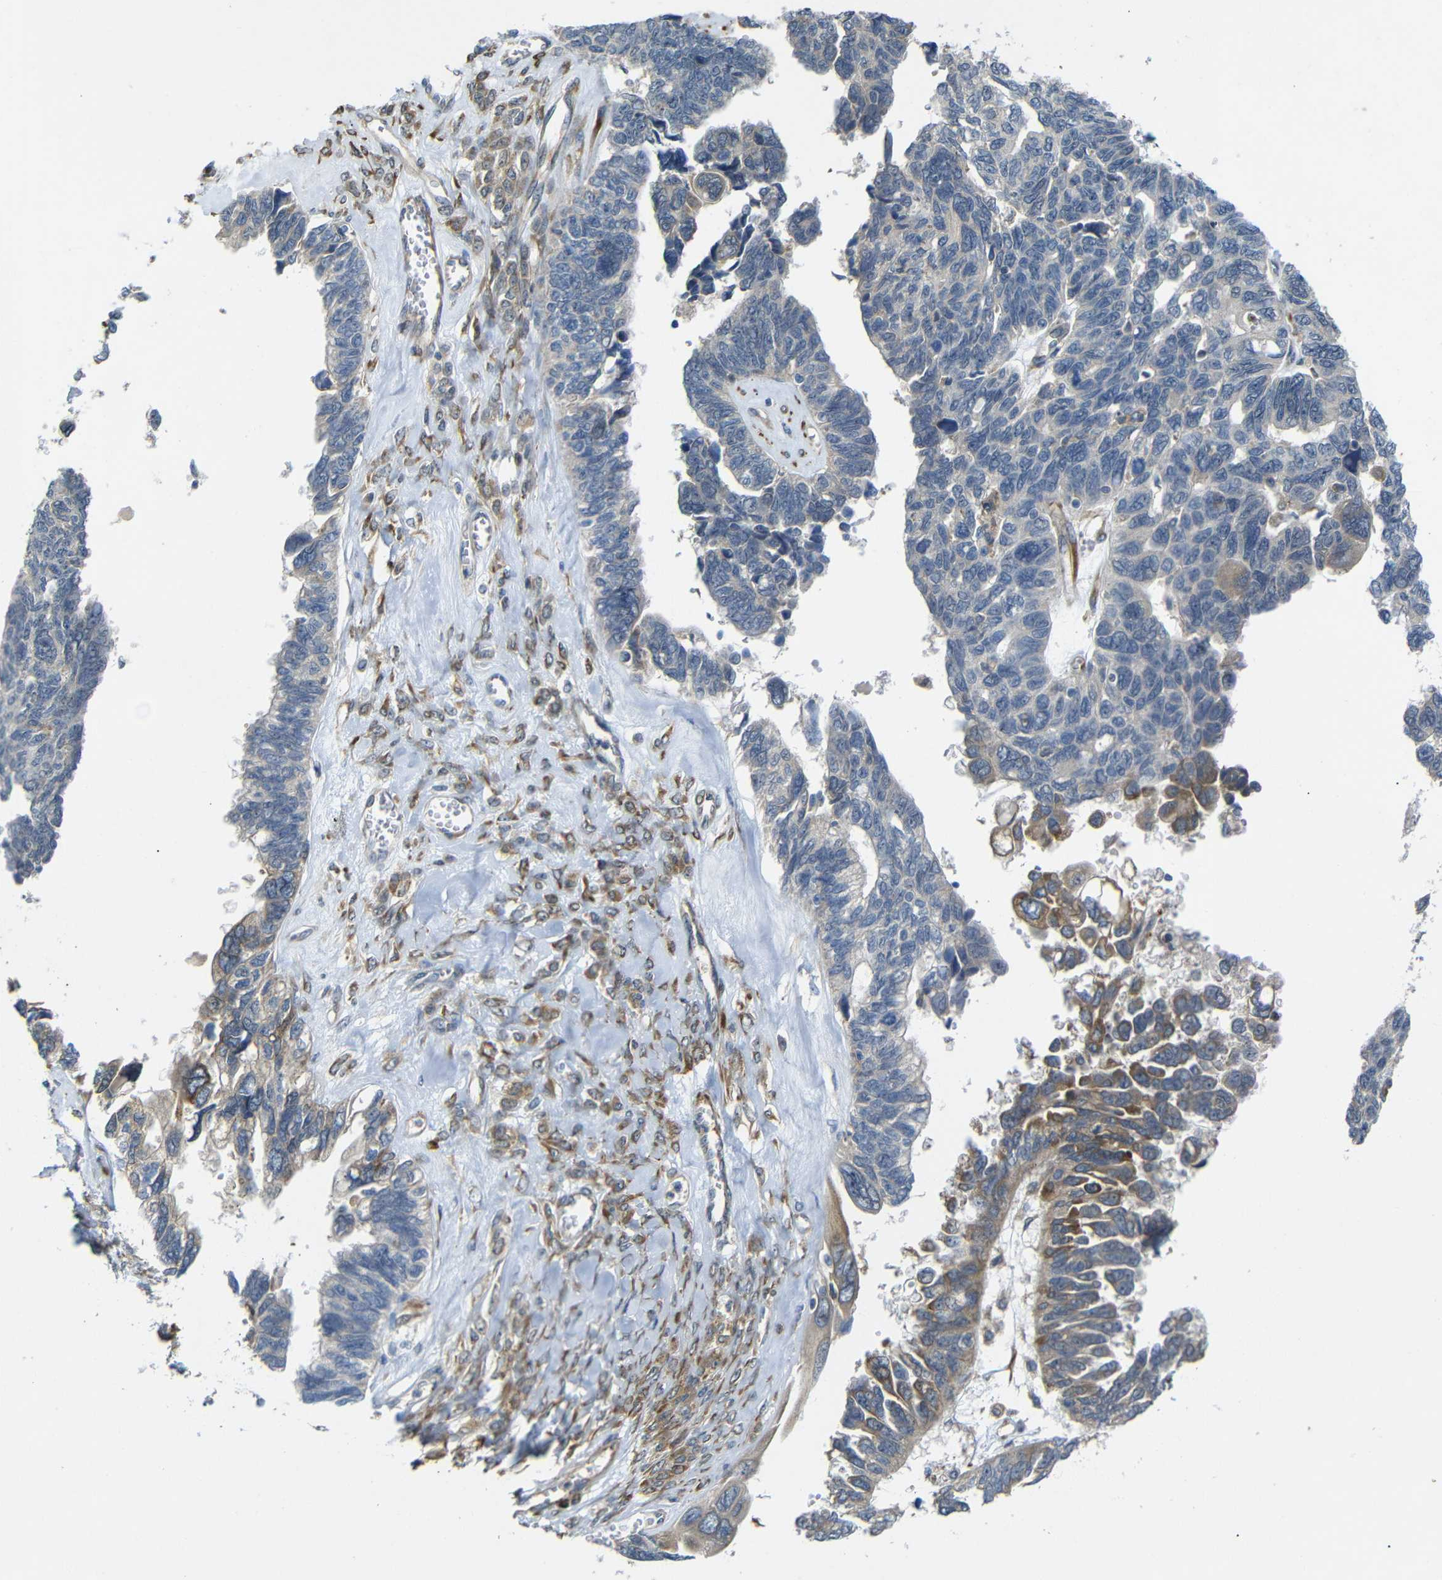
{"staining": {"intensity": "negative", "quantity": "none", "location": "none"}, "tissue": "ovarian cancer", "cell_type": "Tumor cells", "image_type": "cancer", "snomed": [{"axis": "morphology", "description": "Cystadenocarcinoma, serous, NOS"}, {"axis": "topography", "description": "Ovary"}], "caption": "The image demonstrates no significant staining in tumor cells of ovarian cancer (serous cystadenocarcinoma). Brightfield microscopy of immunohistochemistry (IHC) stained with DAB (3,3'-diaminobenzidine) (brown) and hematoxylin (blue), captured at high magnification.", "gene": "P3H2", "patient": {"sex": "female", "age": 79}}